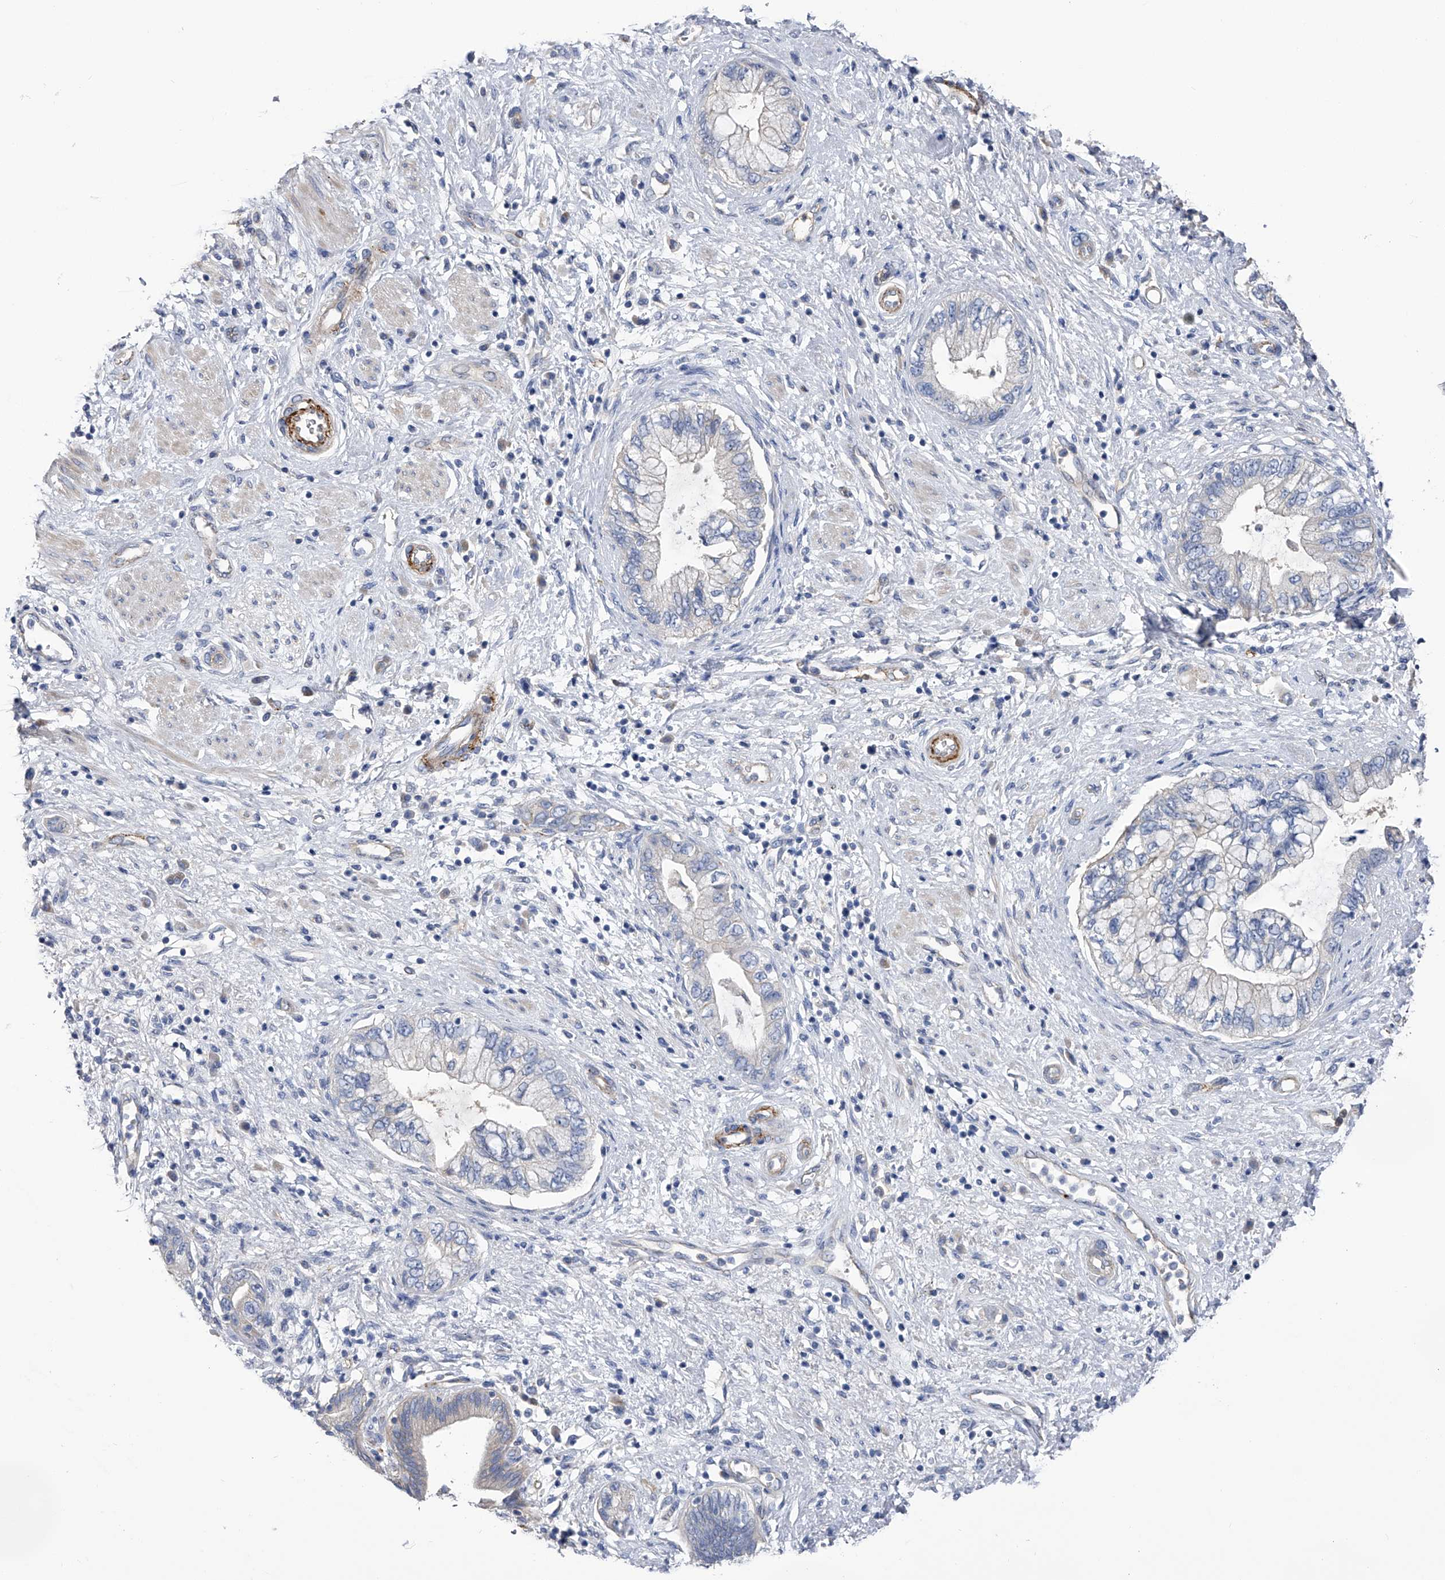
{"staining": {"intensity": "negative", "quantity": "none", "location": "none"}, "tissue": "pancreatic cancer", "cell_type": "Tumor cells", "image_type": "cancer", "snomed": [{"axis": "morphology", "description": "Adenocarcinoma, NOS"}, {"axis": "topography", "description": "Pancreas"}], "caption": "The image displays no staining of tumor cells in pancreatic cancer (adenocarcinoma).", "gene": "RWDD2A", "patient": {"sex": "female", "age": 73}}